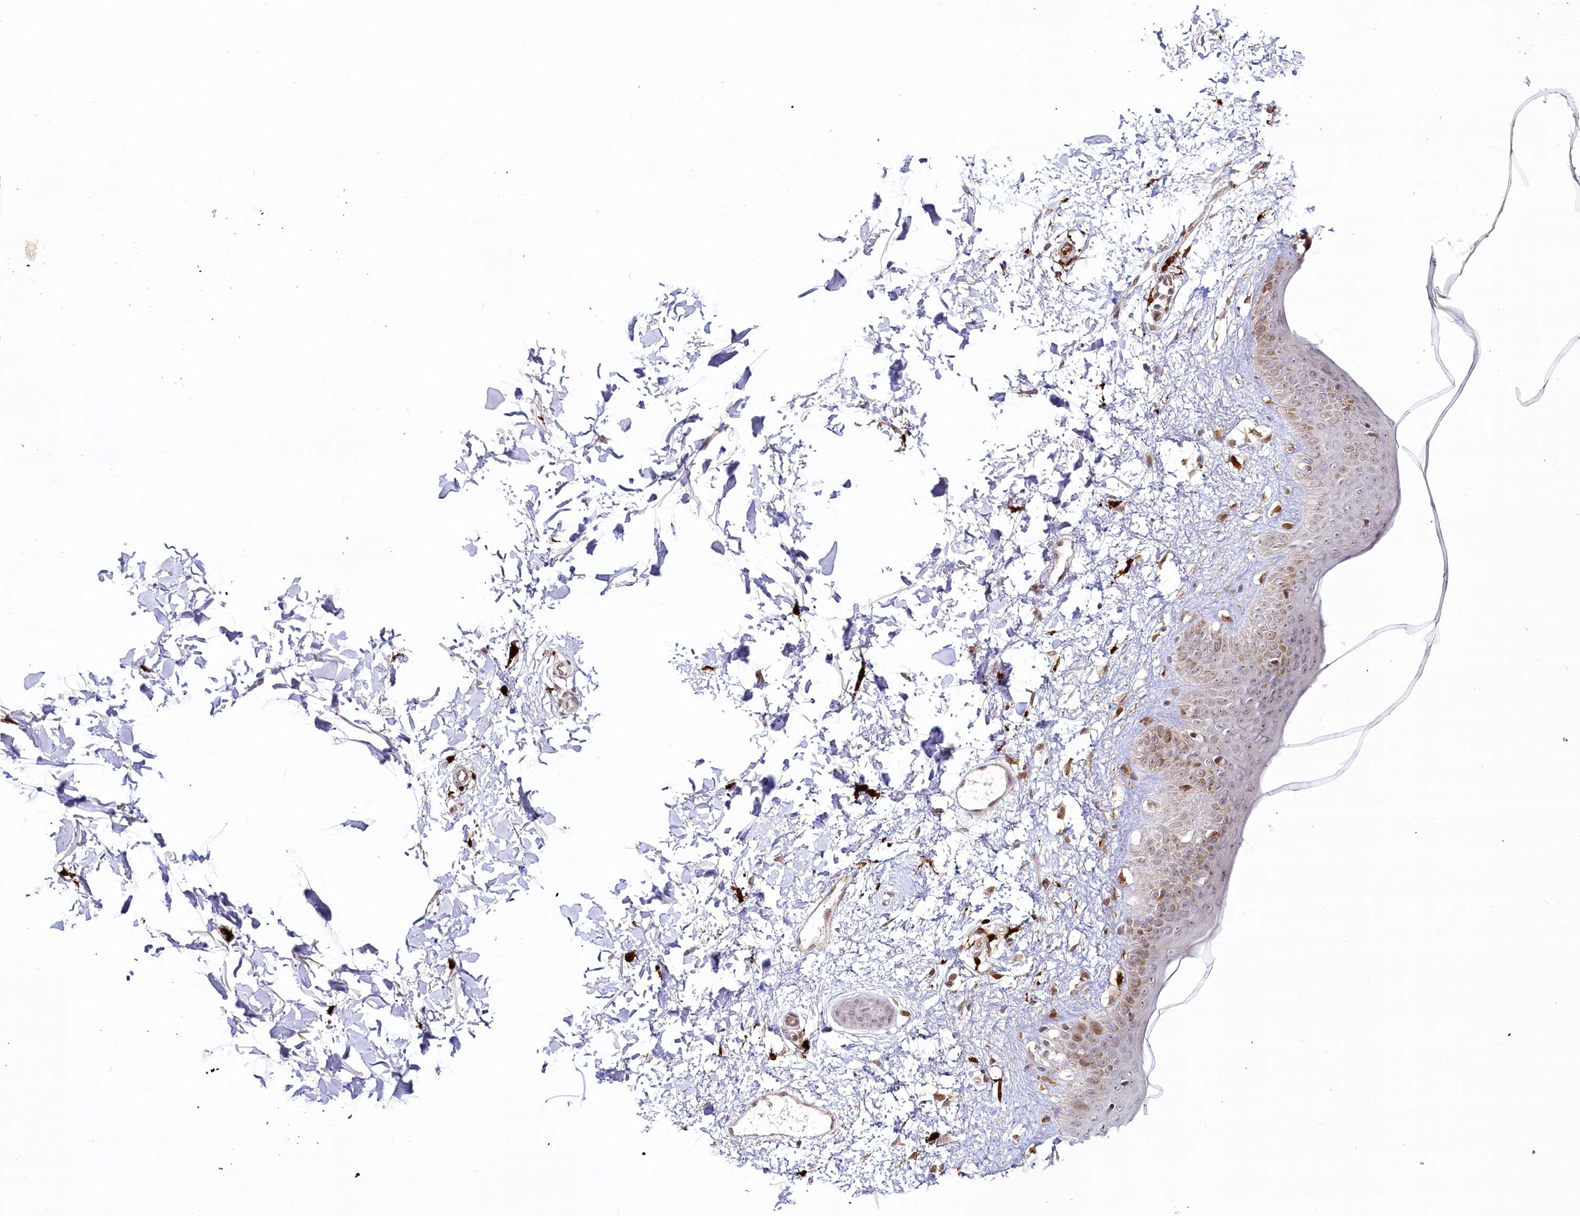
{"staining": {"intensity": "strong", "quantity": ">75%", "location": "cytoplasmic/membranous,nuclear"}, "tissue": "skin", "cell_type": "Fibroblasts", "image_type": "normal", "snomed": [{"axis": "morphology", "description": "Normal tissue, NOS"}, {"axis": "topography", "description": "Skin"}], "caption": "The histopathology image exhibits a brown stain indicating the presence of a protein in the cytoplasmic/membranous,nuclear of fibroblasts in skin.", "gene": "WDR36", "patient": {"sex": "female", "age": 58}}